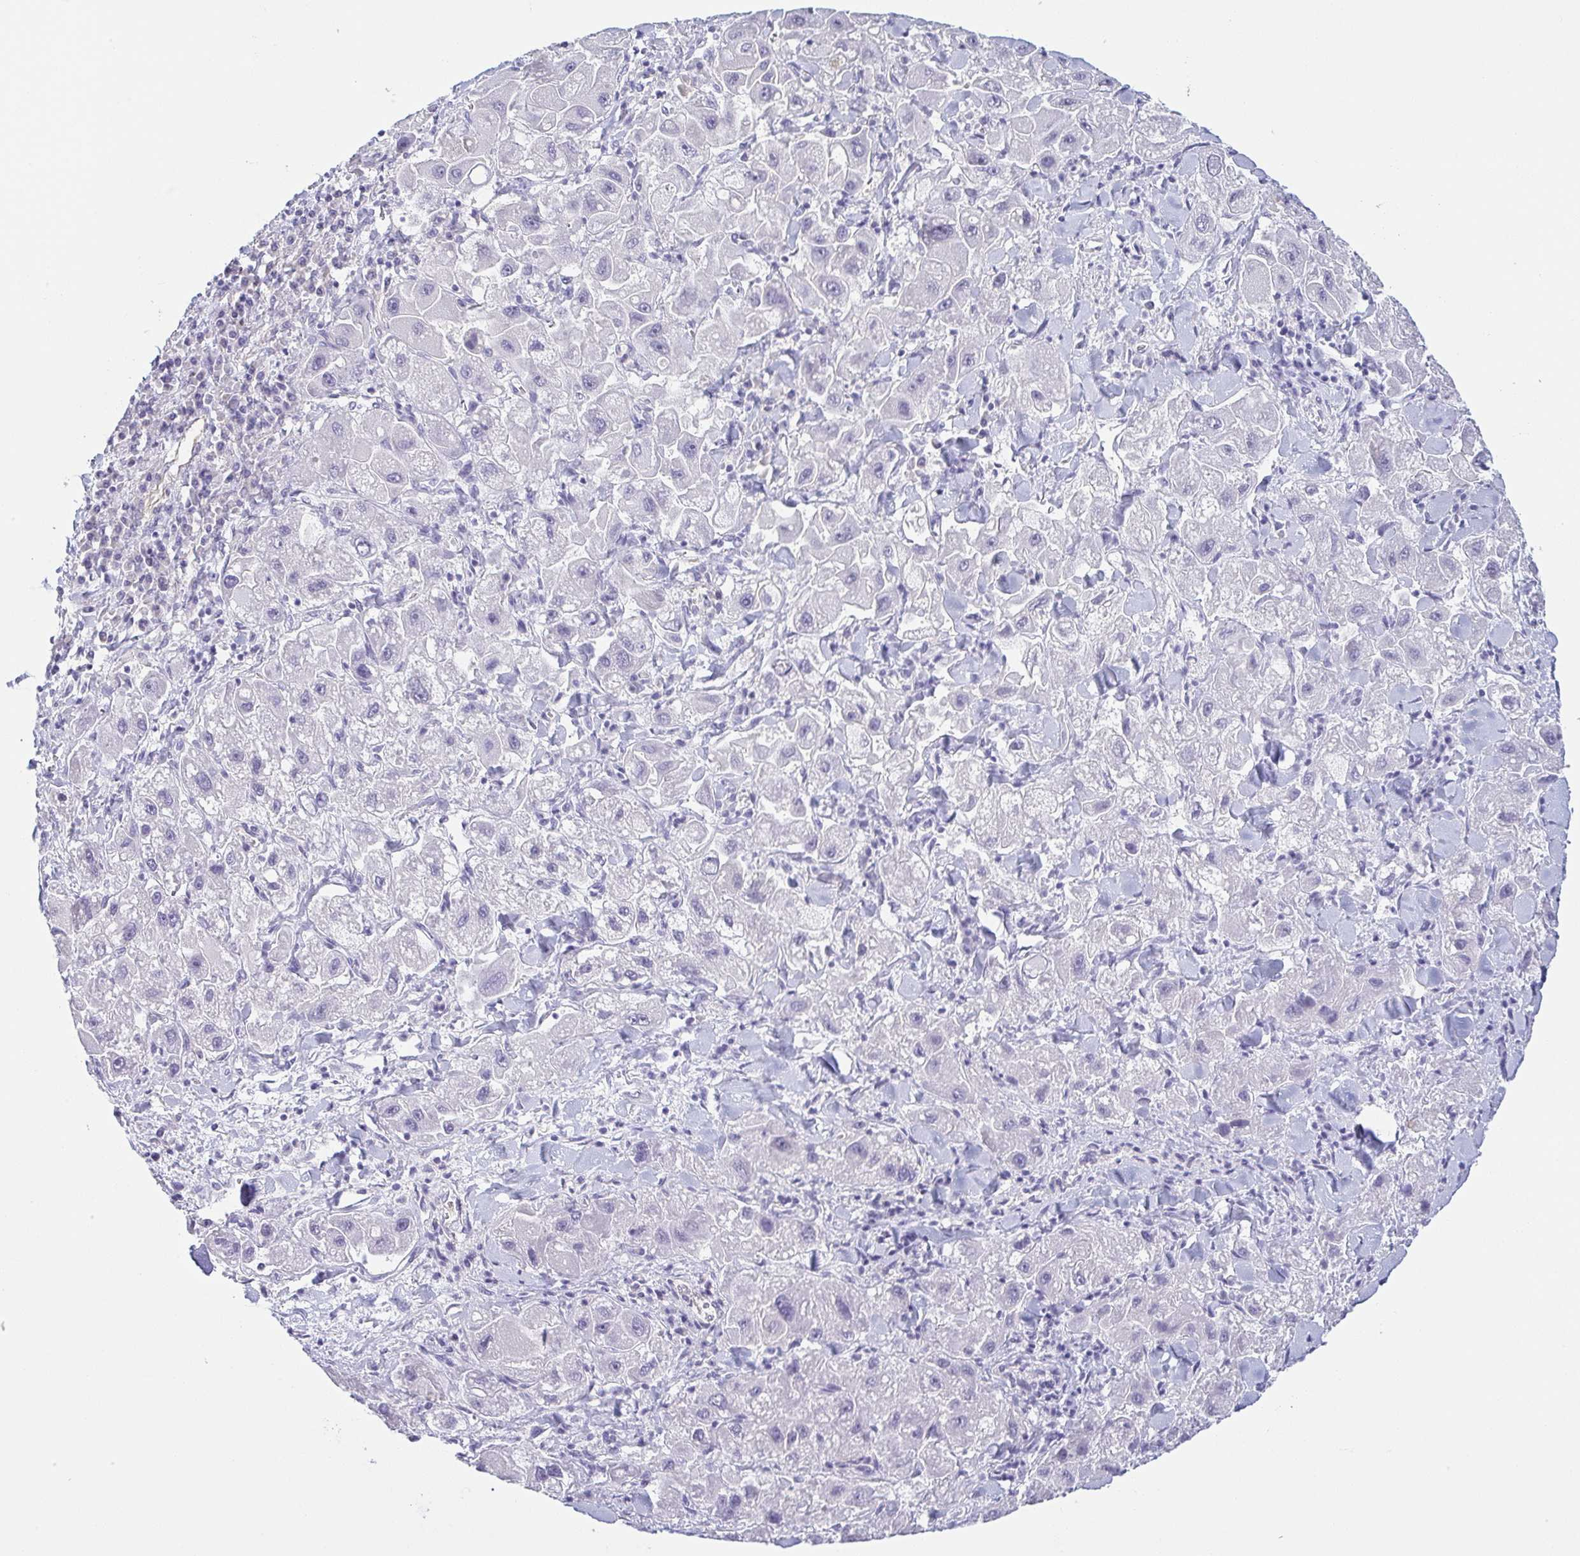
{"staining": {"intensity": "negative", "quantity": "none", "location": "none"}, "tissue": "liver cancer", "cell_type": "Tumor cells", "image_type": "cancer", "snomed": [{"axis": "morphology", "description": "Carcinoma, Hepatocellular, NOS"}, {"axis": "topography", "description": "Liver"}], "caption": "Immunohistochemical staining of liver cancer (hepatocellular carcinoma) displays no significant positivity in tumor cells. The staining was performed using DAB to visualize the protein expression in brown, while the nuclei were stained in blue with hematoxylin (Magnification: 20x).", "gene": "COL17A1", "patient": {"sex": "male", "age": 24}}